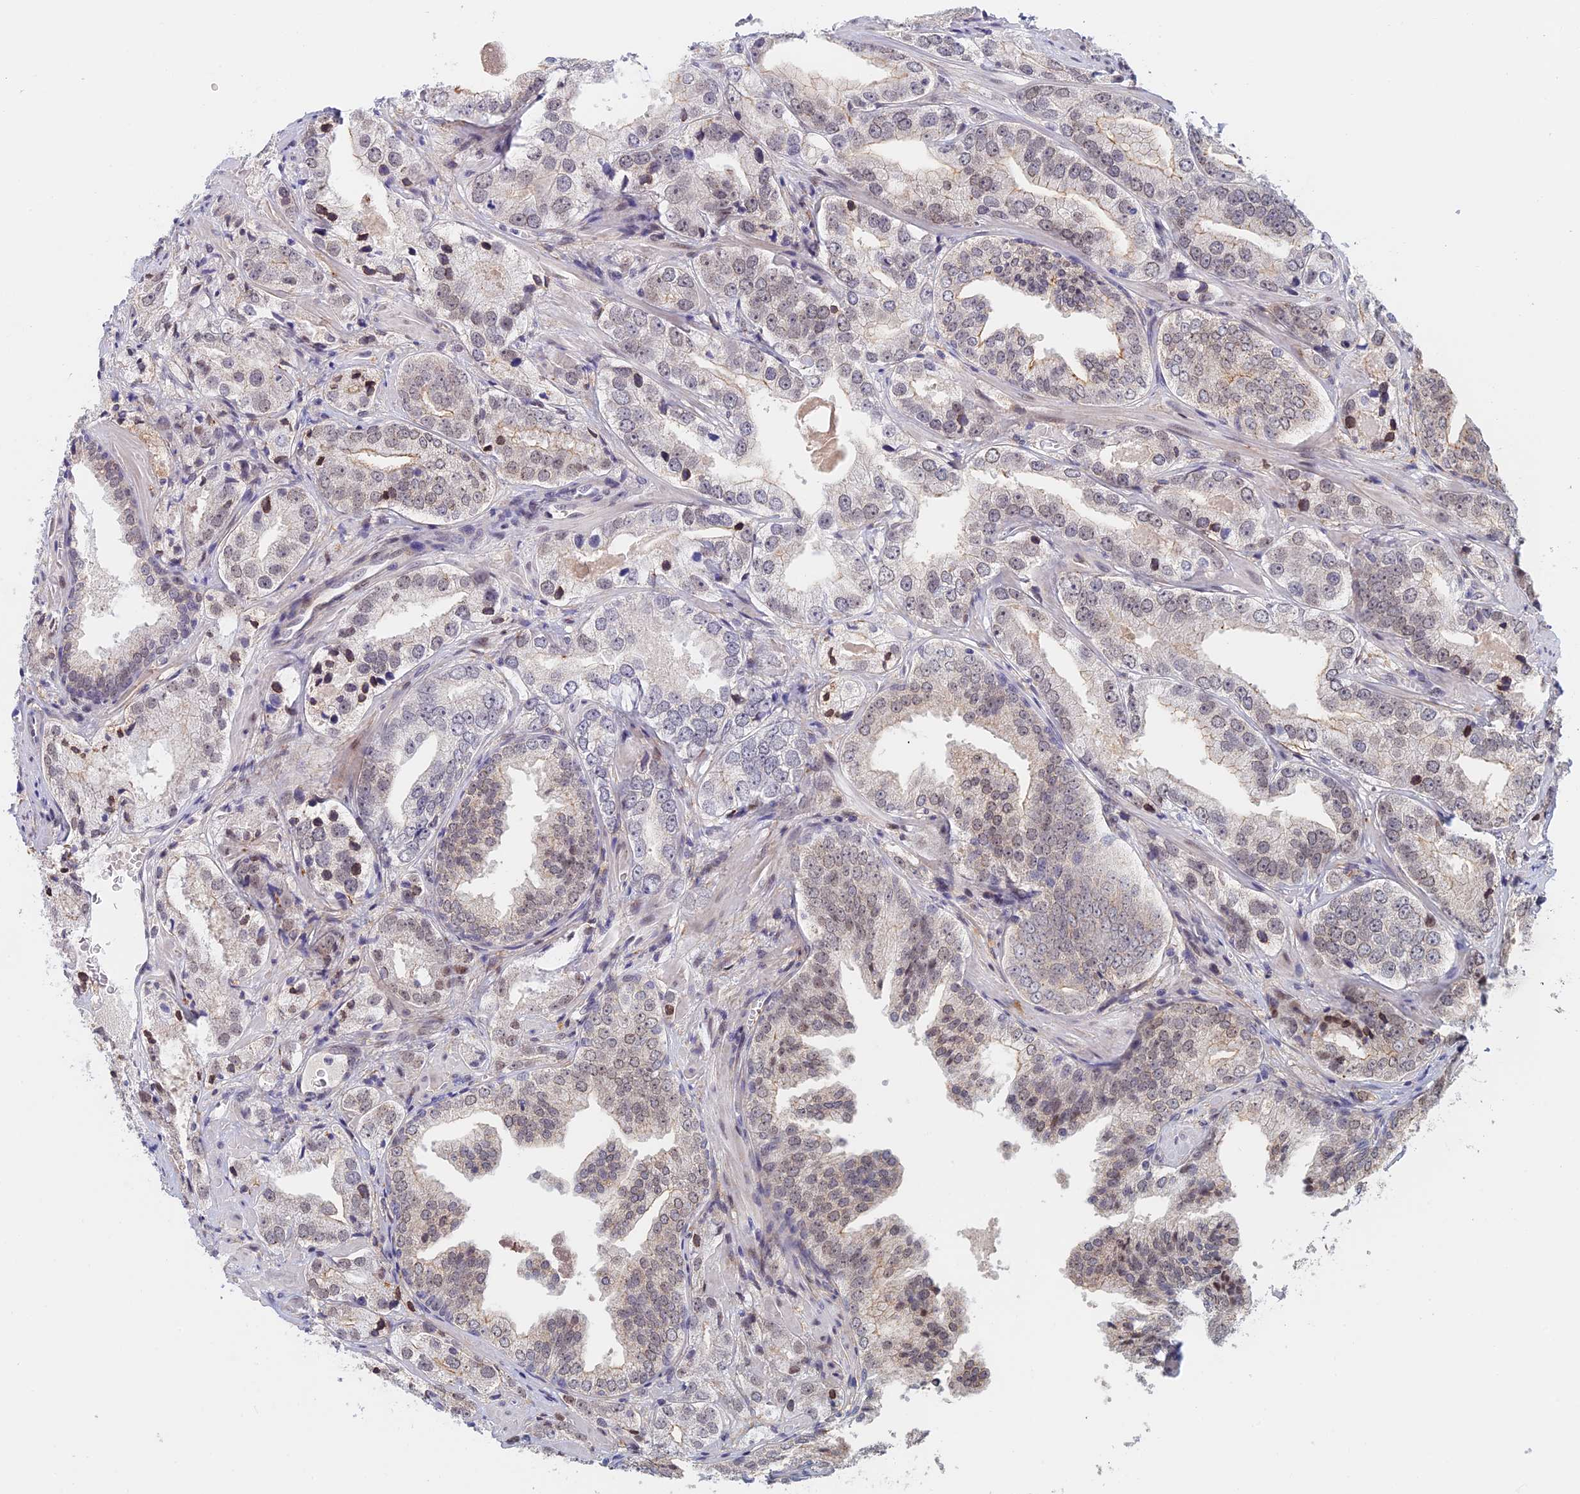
{"staining": {"intensity": "weak", "quantity": "25%-75%", "location": "nuclear"}, "tissue": "prostate cancer", "cell_type": "Tumor cells", "image_type": "cancer", "snomed": [{"axis": "morphology", "description": "Adenocarcinoma, Low grade"}, {"axis": "topography", "description": "Prostate"}], "caption": "Immunohistochemical staining of human prostate cancer displays low levels of weak nuclear protein expression in about 25%-75% of tumor cells.", "gene": "ZUP1", "patient": {"sex": "male", "age": 60}}